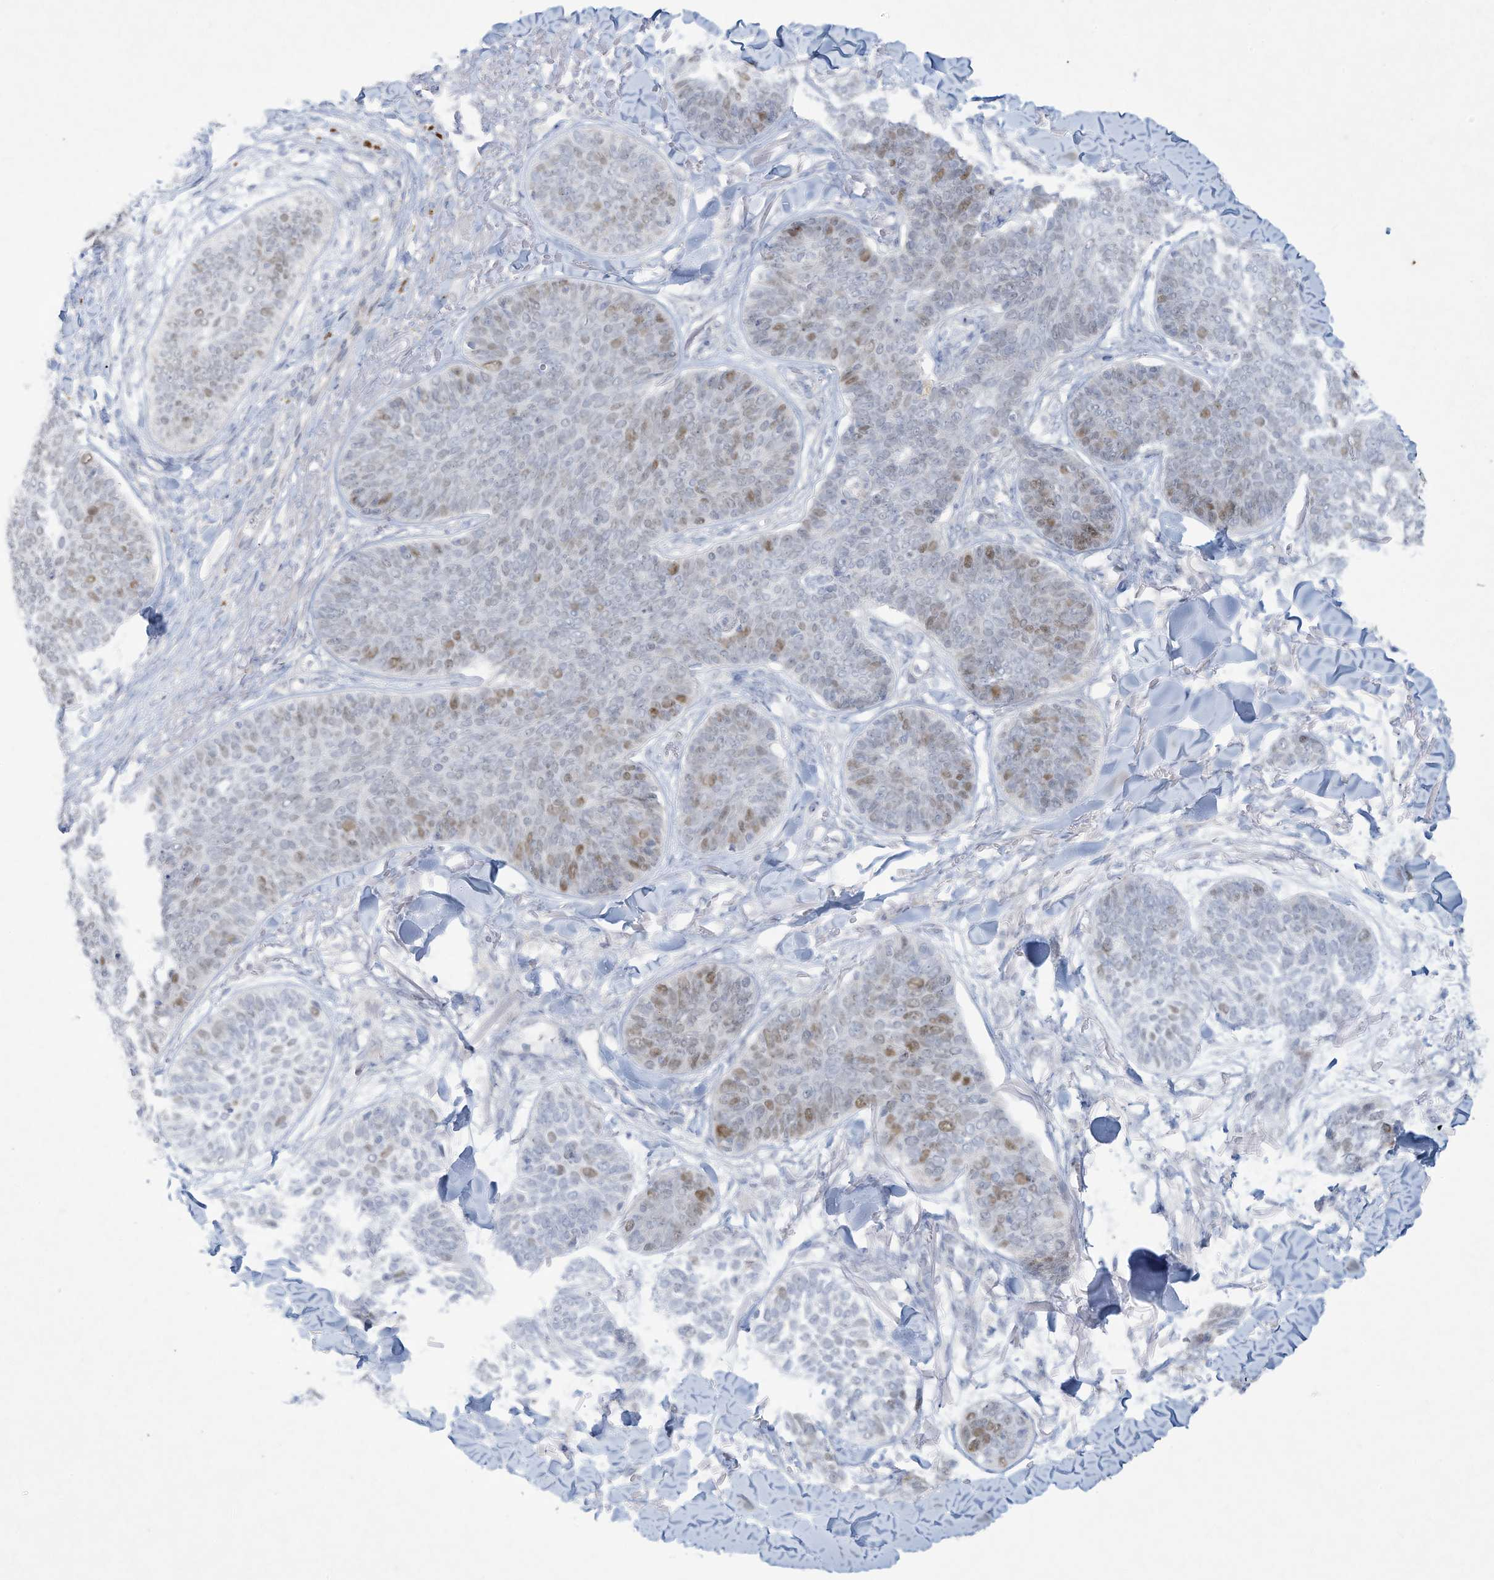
{"staining": {"intensity": "moderate", "quantity": "<25%", "location": "nuclear"}, "tissue": "skin cancer", "cell_type": "Tumor cells", "image_type": "cancer", "snomed": [{"axis": "morphology", "description": "Basal cell carcinoma"}, {"axis": "topography", "description": "Skin"}], "caption": "Protein expression analysis of skin basal cell carcinoma displays moderate nuclear positivity in about <25% of tumor cells.", "gene": "PAX6", "patient": {"sex": "male", "age": 85}}